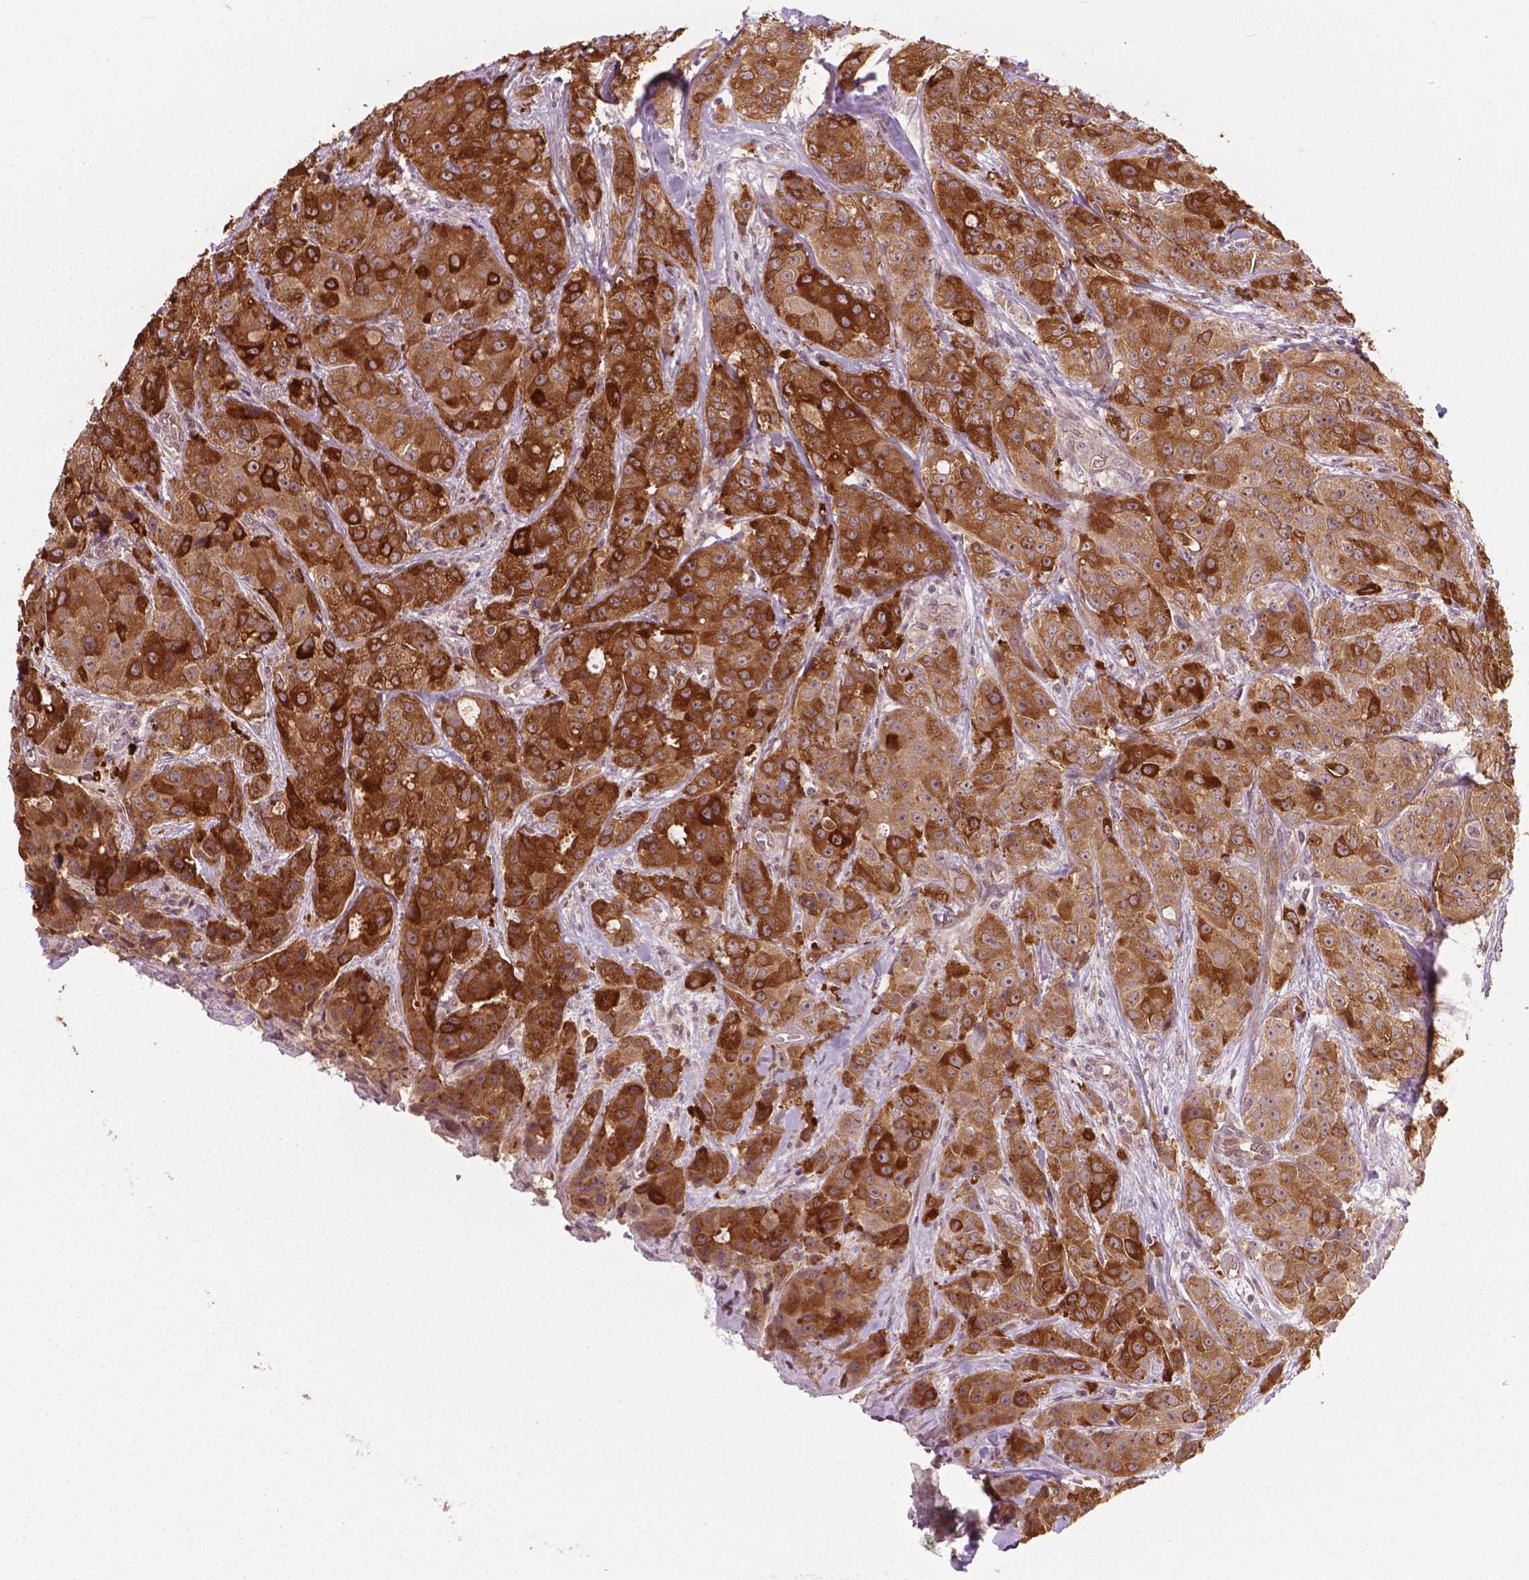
{"staining": {"intensity": "moderate", "quantity": ">75%", "location": "cytoplasmic/membranous"}, "tissue": "breast cancer", "cell_type": "Tumor cells", "image_type": "cancer", "snomed": [{"axis": "morphology", "description": "Duct carcinoma"}, {"axis": "topography", "description": "Breast"}], "caption": "Moderate cytoplasmic/membranous expression is appreciated in about >75% of tumor cells in breast intraductal carcinoma.", "gene": "NFAT5", "patient": {"sex": "female", "age": 43}}